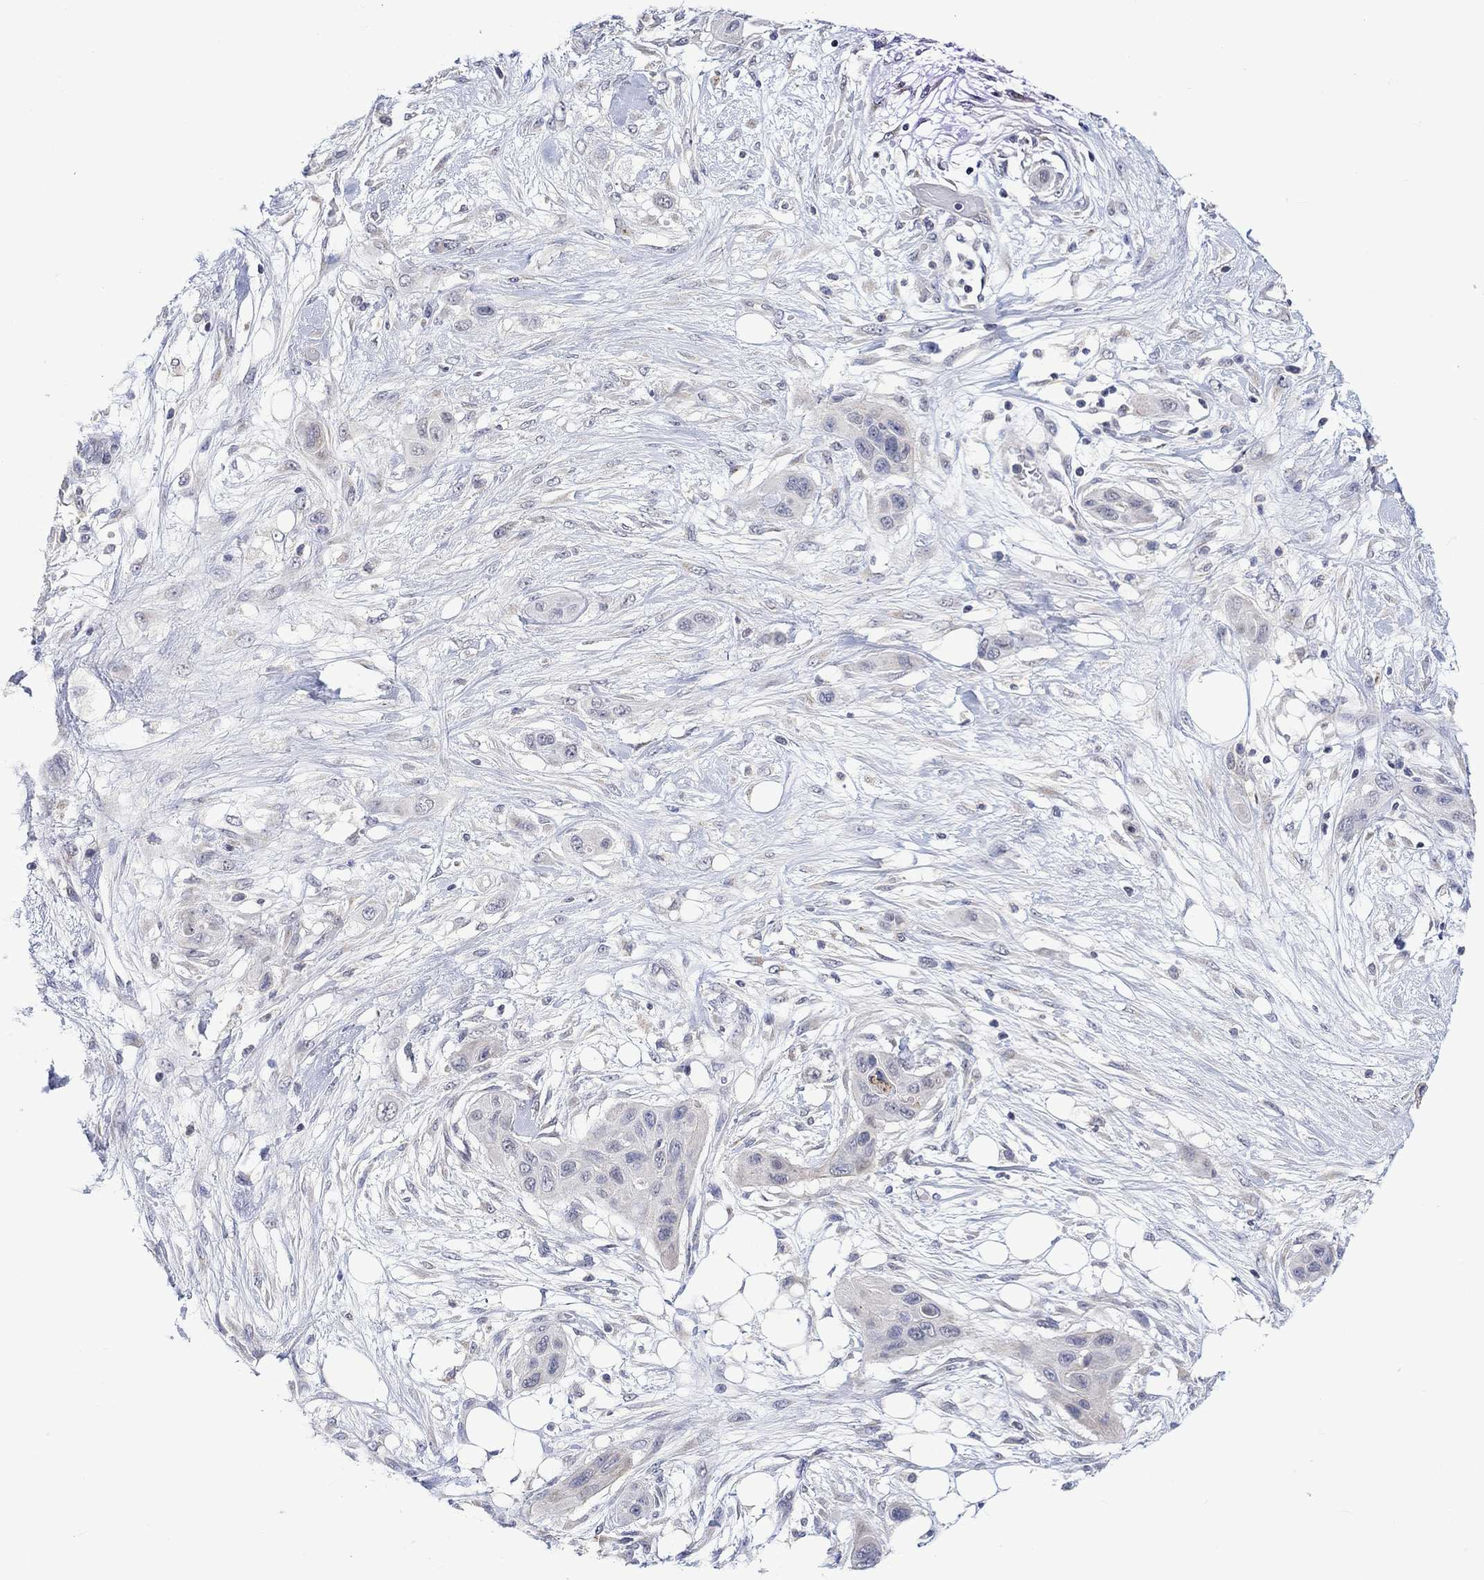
{"staining": {"intensity": "negative", "quantity": "none", "location": "none"}, "tissue": "skin cancer", "cell_type": "Tumor cells", "image_type": "cancer", "snomed": [{"axis": "morphology", "description": "Squamous cell carcinoma, NOS"}, {"axis": "topography", "description": "Skin"}], "caption": "Immunohistochemical staining of human skin cancer (squamous cell carcinoma) exhibits no significant staining in tumor cells.", "gene": "SLC48A1", "patient": {"sex": "male", "age": 79}}